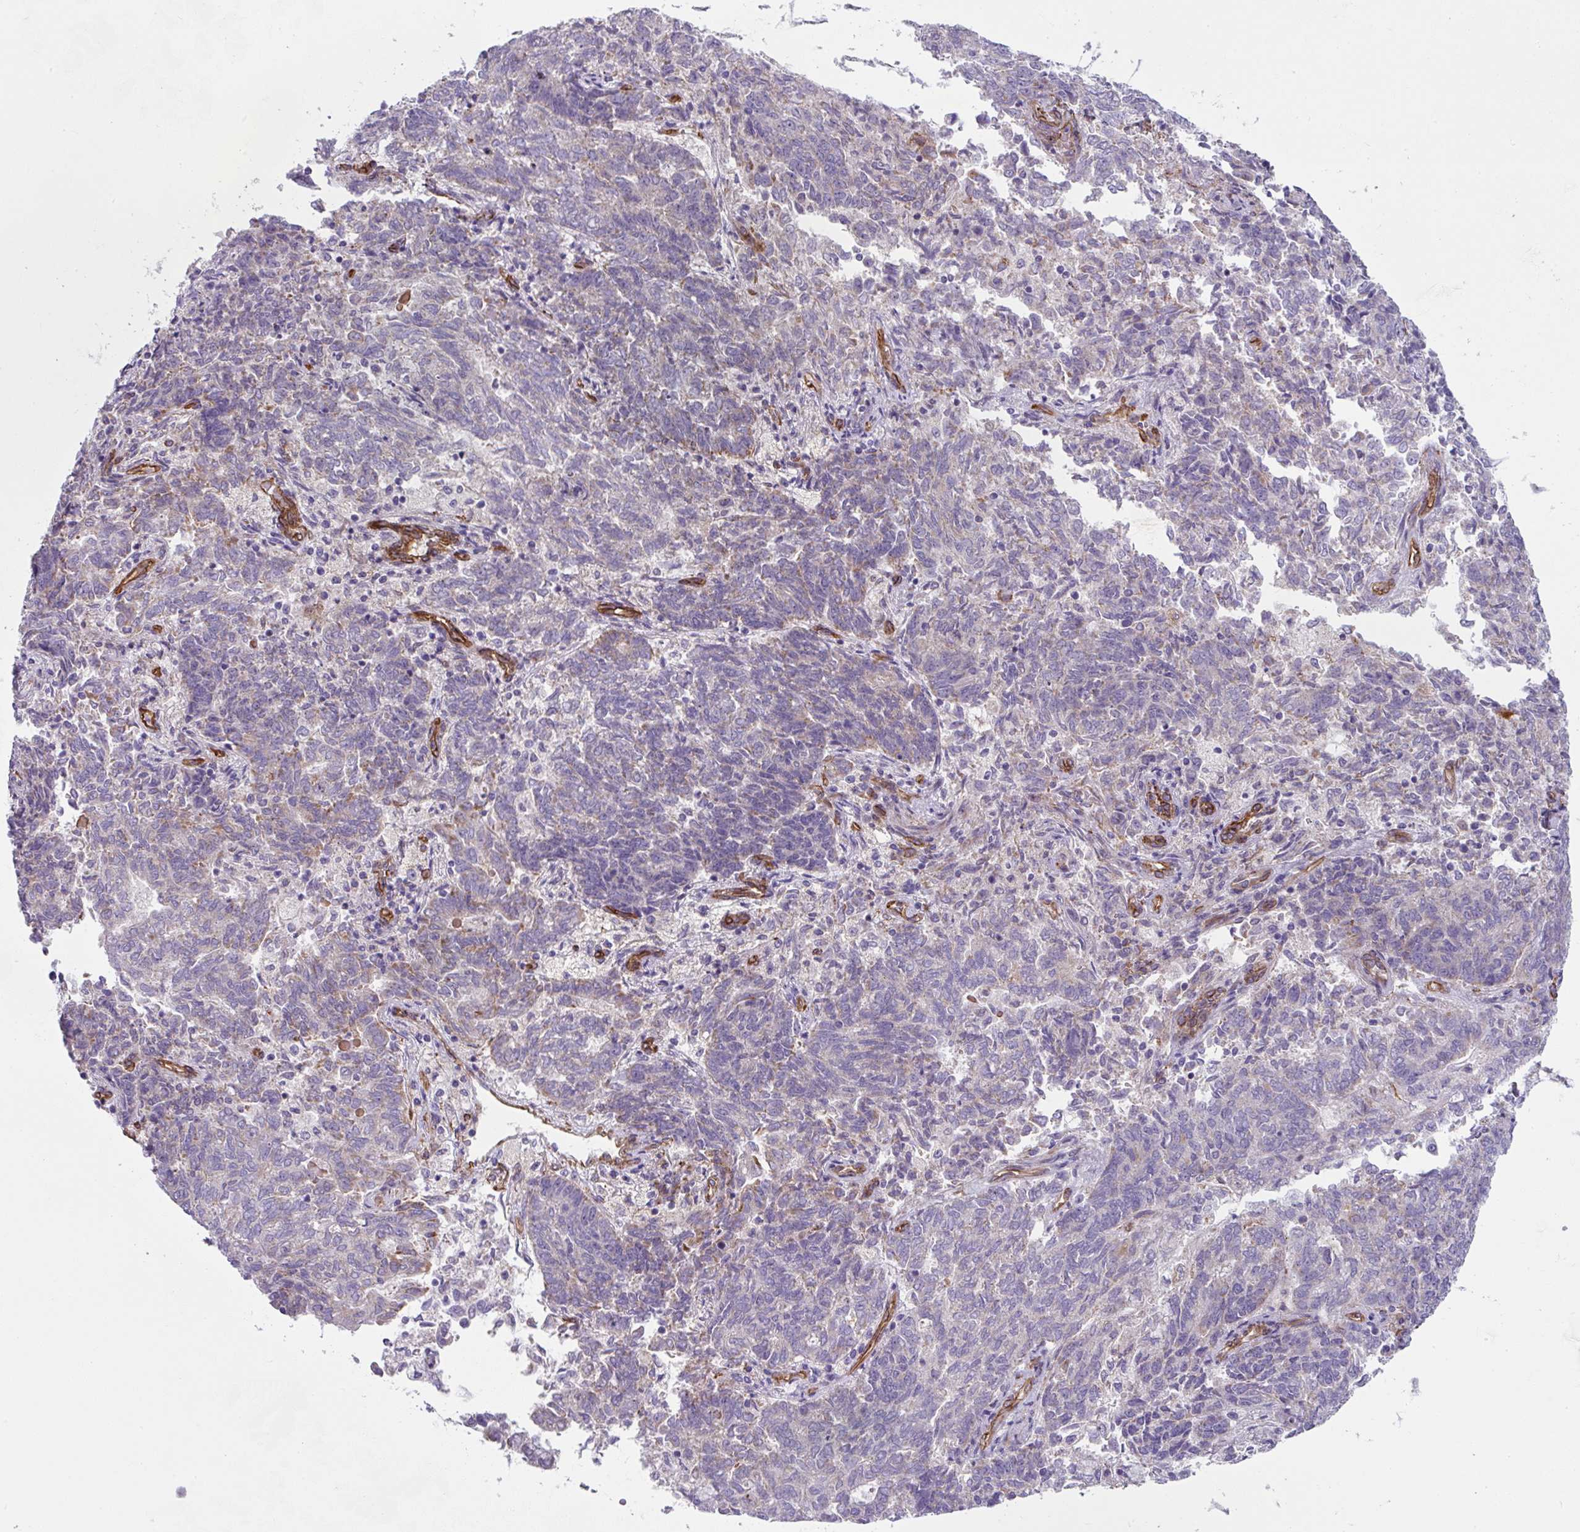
{"staining": {"intensity": "negative", "quantity": "none", "location": "none"}, "tissue": "endometrial cancer", "cell_type": "Tumor cells", "image_type": "cancer", "snomed": [{"axis": "morphology", "description": "Adenocarcinoma, NOS"}, {"axis": "topography", "description": "Endometrium"}], "caption": "High power microscopy histopathology image of an immunohistochemistry (IHC) image of endometrial cancer (adenocarcinoma), revealing no significant expression in tumor cells.", "gene": "ANKUB1", "patient": {"sex": "female", "age": 80}}